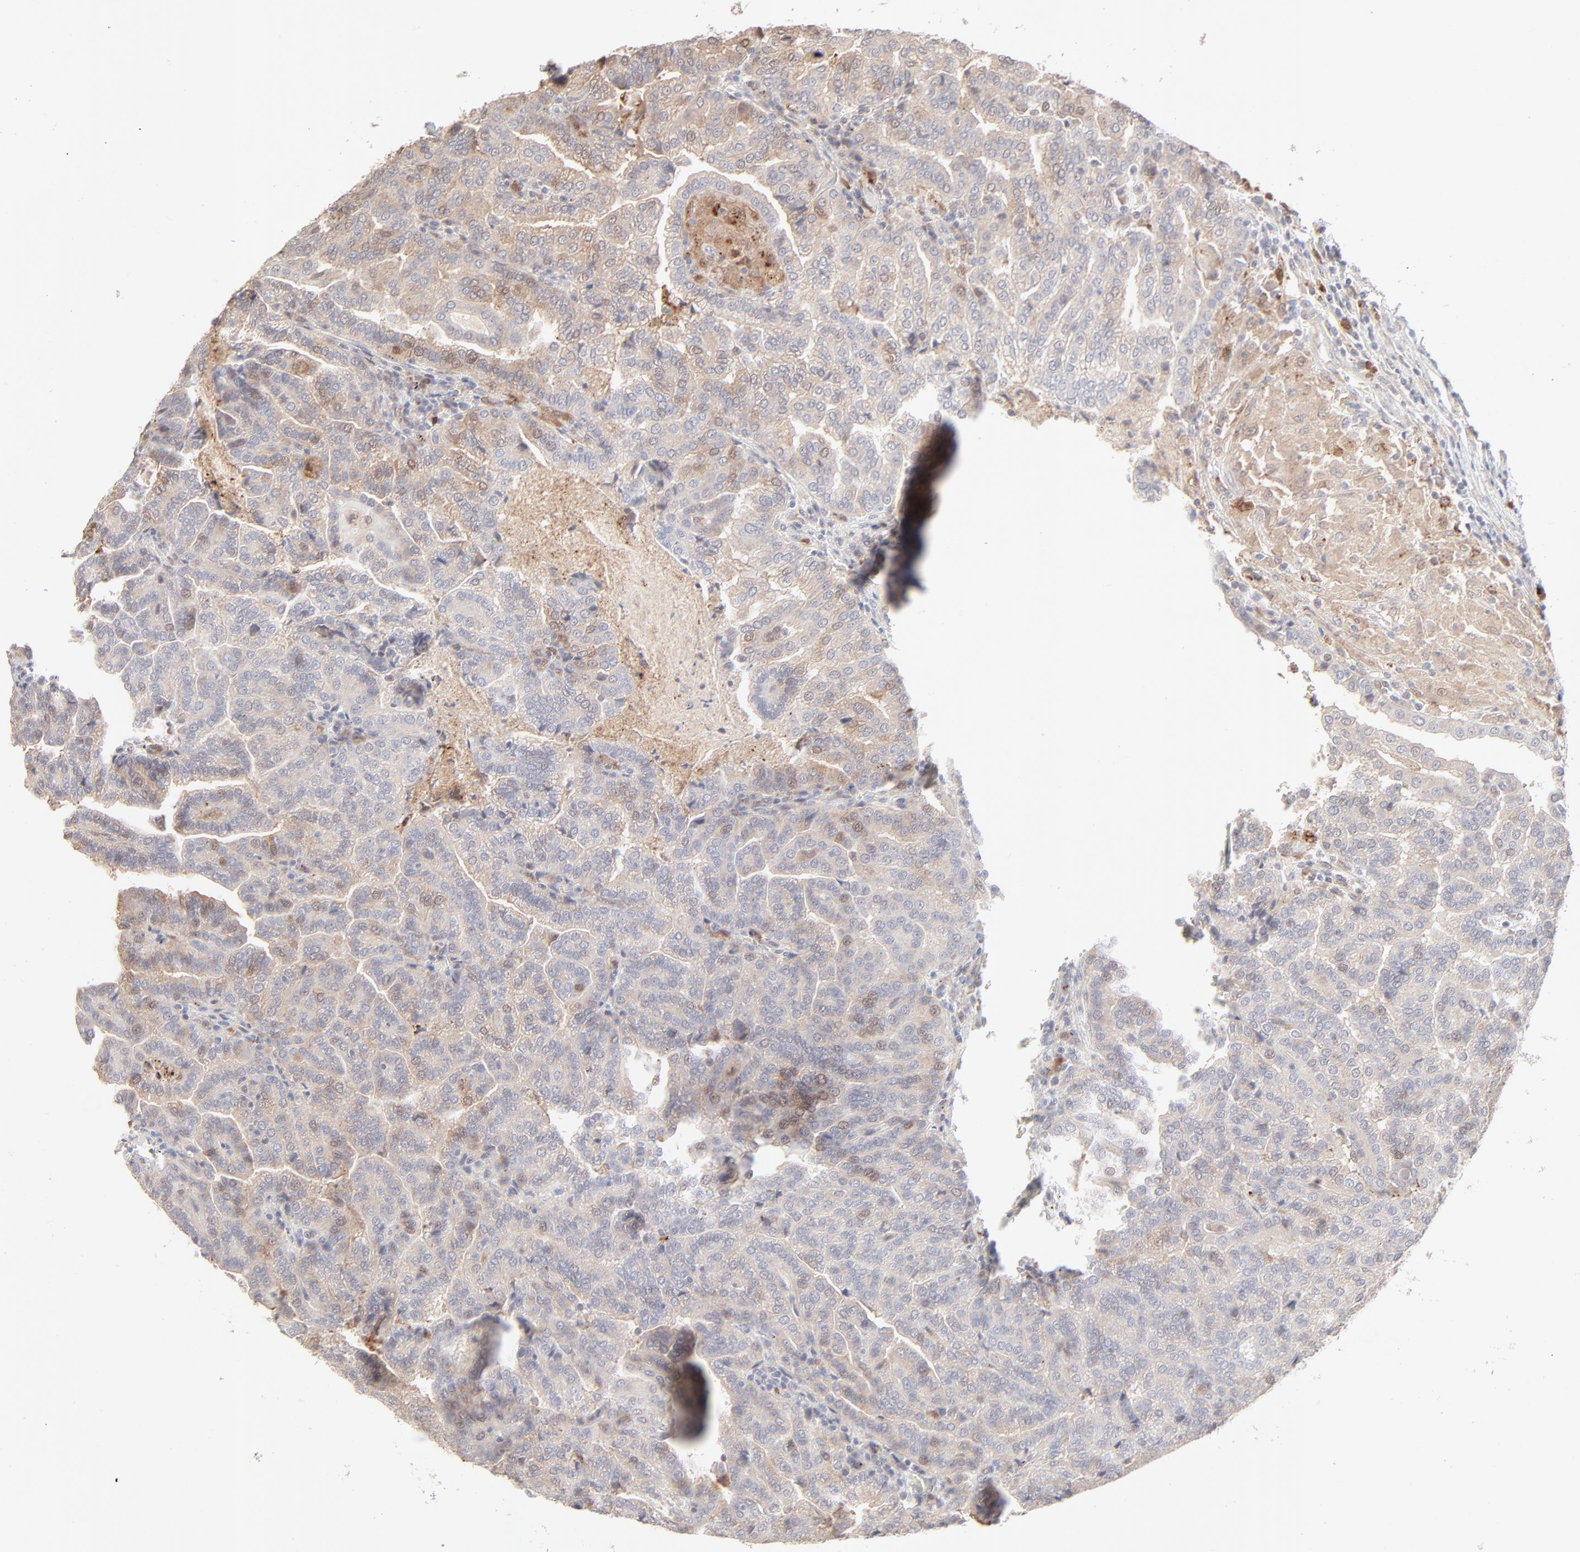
{"staining": {"intensity": "weak", "quantity": "<25%", "location": "nuclear"}, "tissue": "renal cancer", "cell_type": "Tumor cells", "image_type": "cancer", "snomed": [{"axis": "morphology", "description": "Adenocarcinoma, NOS"}, {"axis": "topography", "description": "Kidney"}], "caption": "Tumor cells show no significant positivity in renal cancer.", "gene": "LGALS2", "patient": {"sex": "male", "age": 61}}